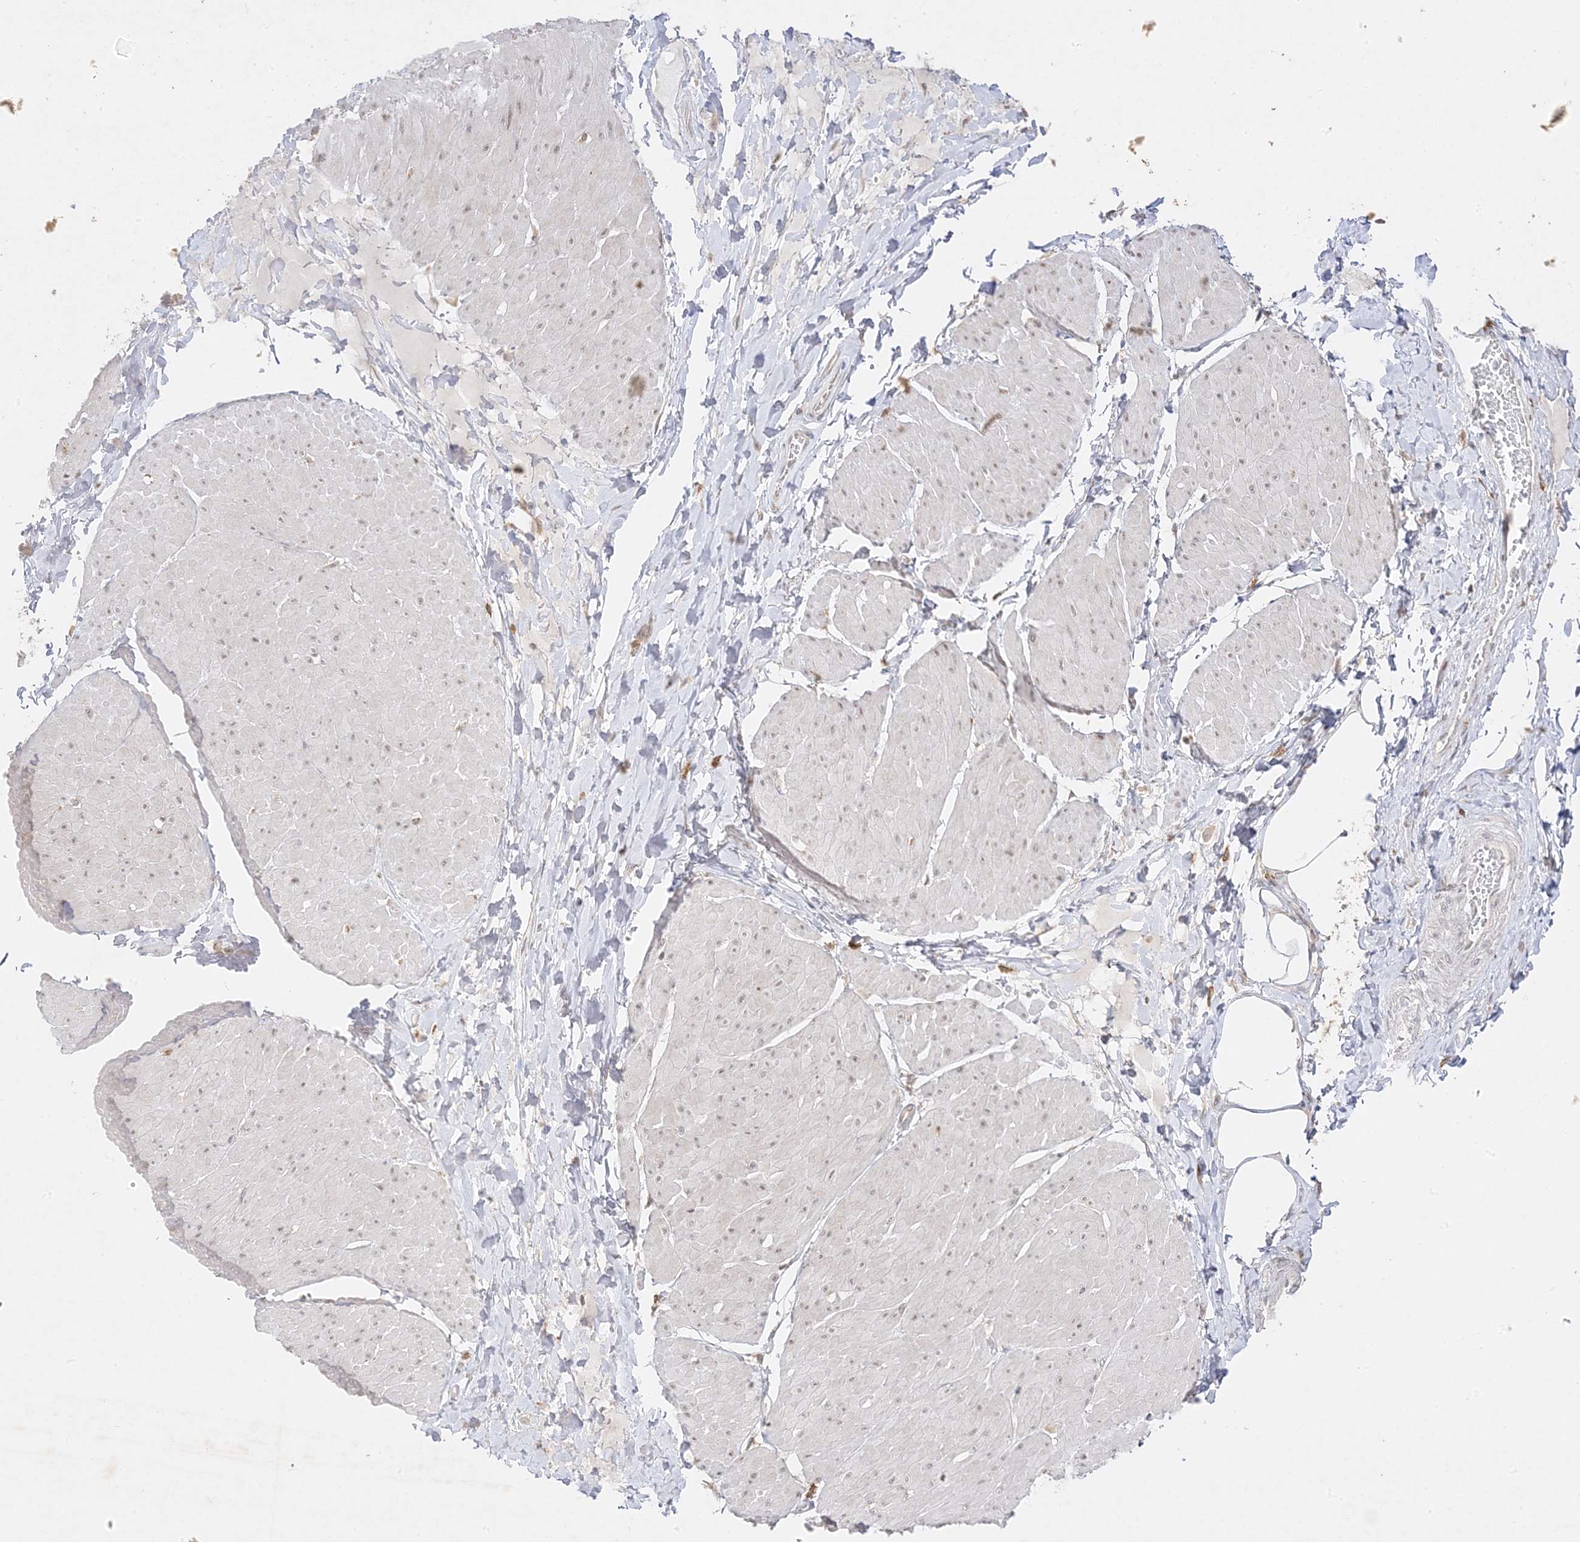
{"staining": {"intensity": "negative", "quantity": "none", "location": "none"}, "tissue": "smooth muscle", "cell_type": "Smooth muscle cells", "image_type": "normal", "snomed": [{"axis": "morphology", "description": "Urothelial carcinoma, High grade"}, {"axis": "topography", "description": "Urinary bladder"}], "caption": "A photomicrograph of smooth muscle stained for a protein reveals no brown staining in smooth muscle cells. (IHC, brightfield microscopy, high magnification).", "gene": "C2CD2", "patient": {"sex": "male", "age": 46}}